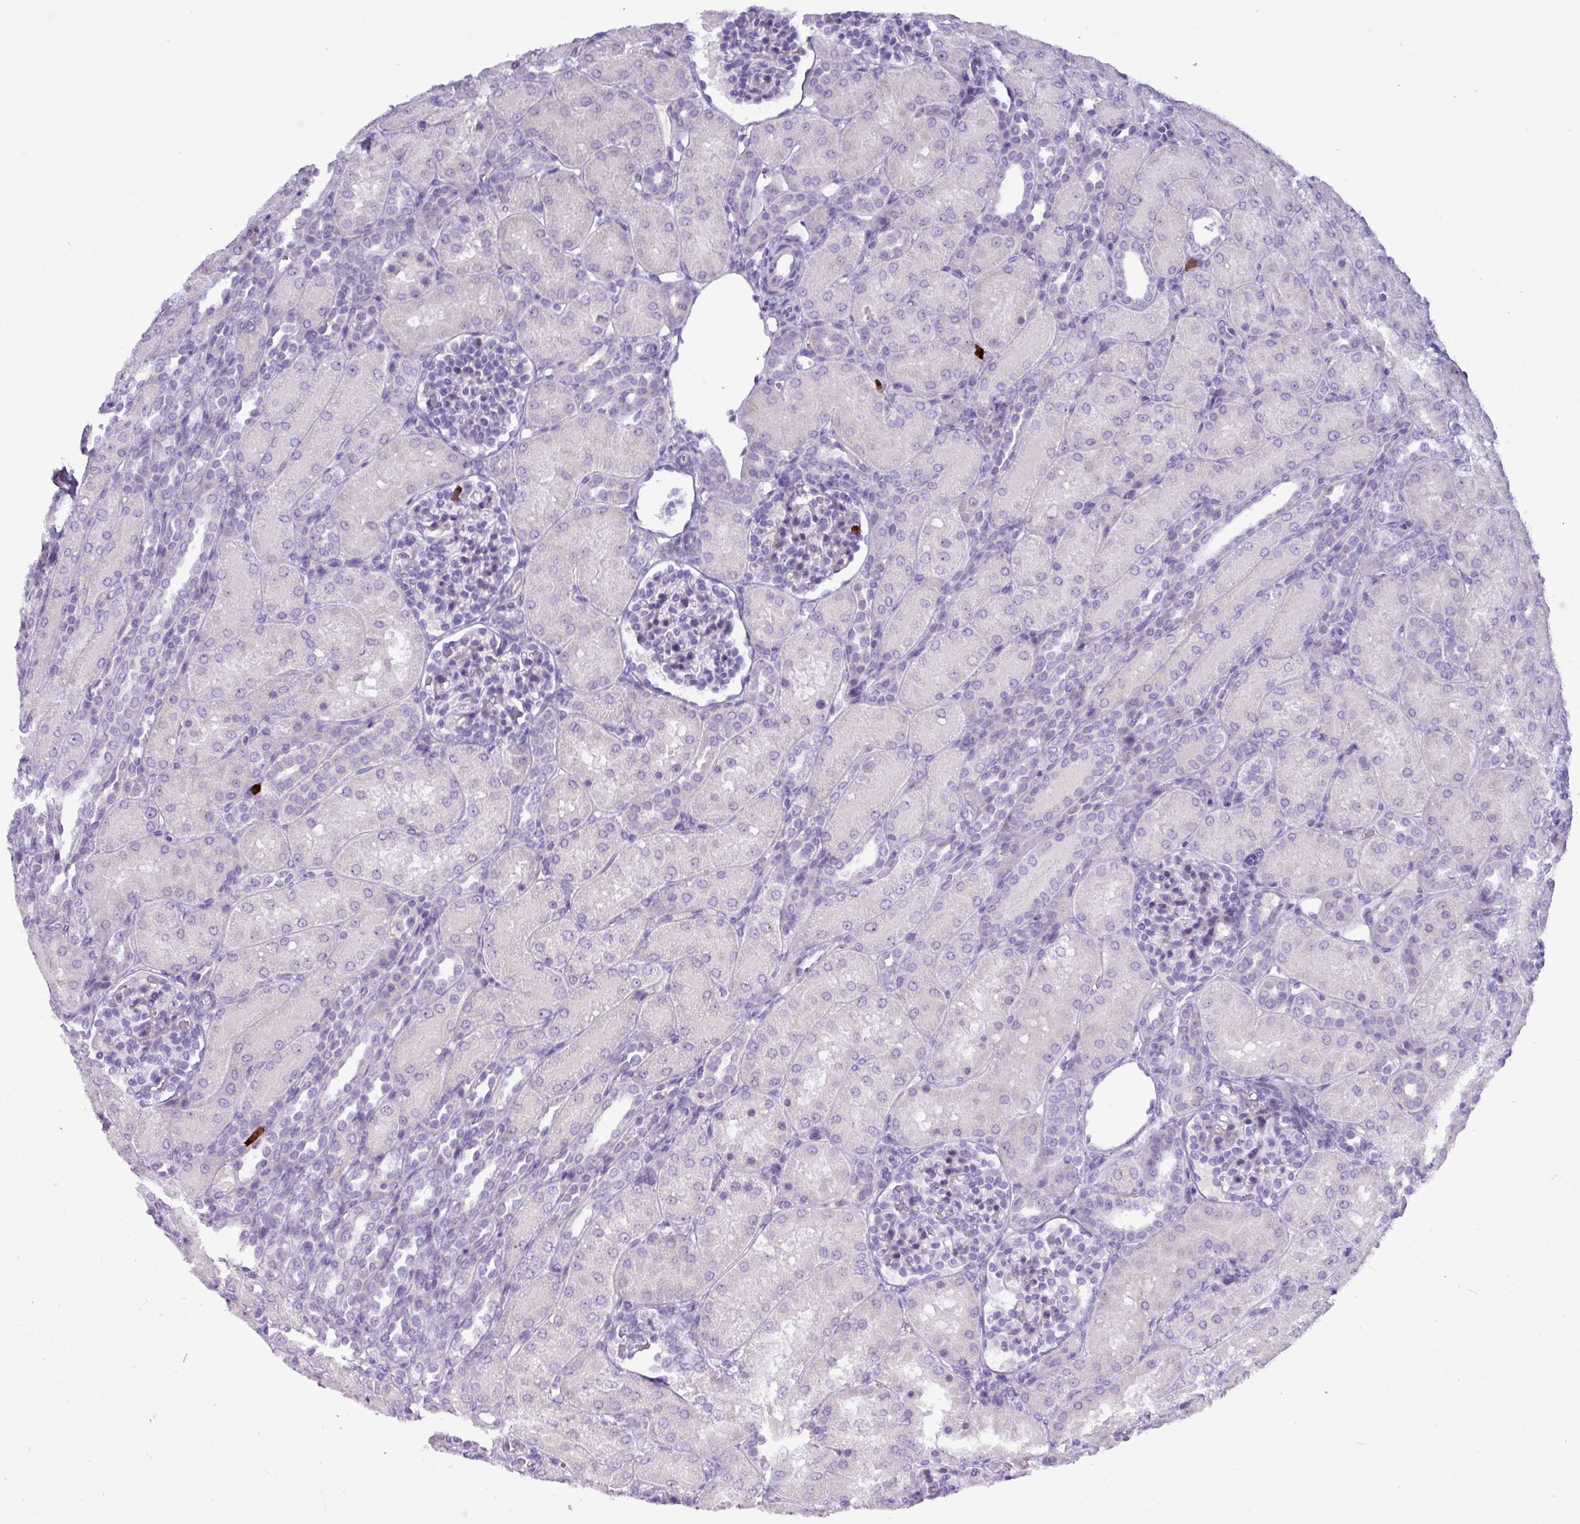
{"staining": {"intensity": "negative", "quantity": "none", "location": "none"}, "tissue": "kidney", "cell_type": "Cells in glomeruli", "image_type": "normal", "snomed": [{"axis": "morphology", "description": "Normal tissue, NOS"}, {"axis": "topography", "description": "Kidney"}], "caption": "High magnification brightfield microscopy of benign kidney stained with DAB (brown) and counterstained with hematoxylin (blue): cells in glomeruli show no significant expression. (Brightfield microscopy of DAB (3,3'-diaminobenzidine) immunohistochemistry (IHC) at high magnification).", "gene": "MRM2", "patient": {"sex": "male", "age": 1}}